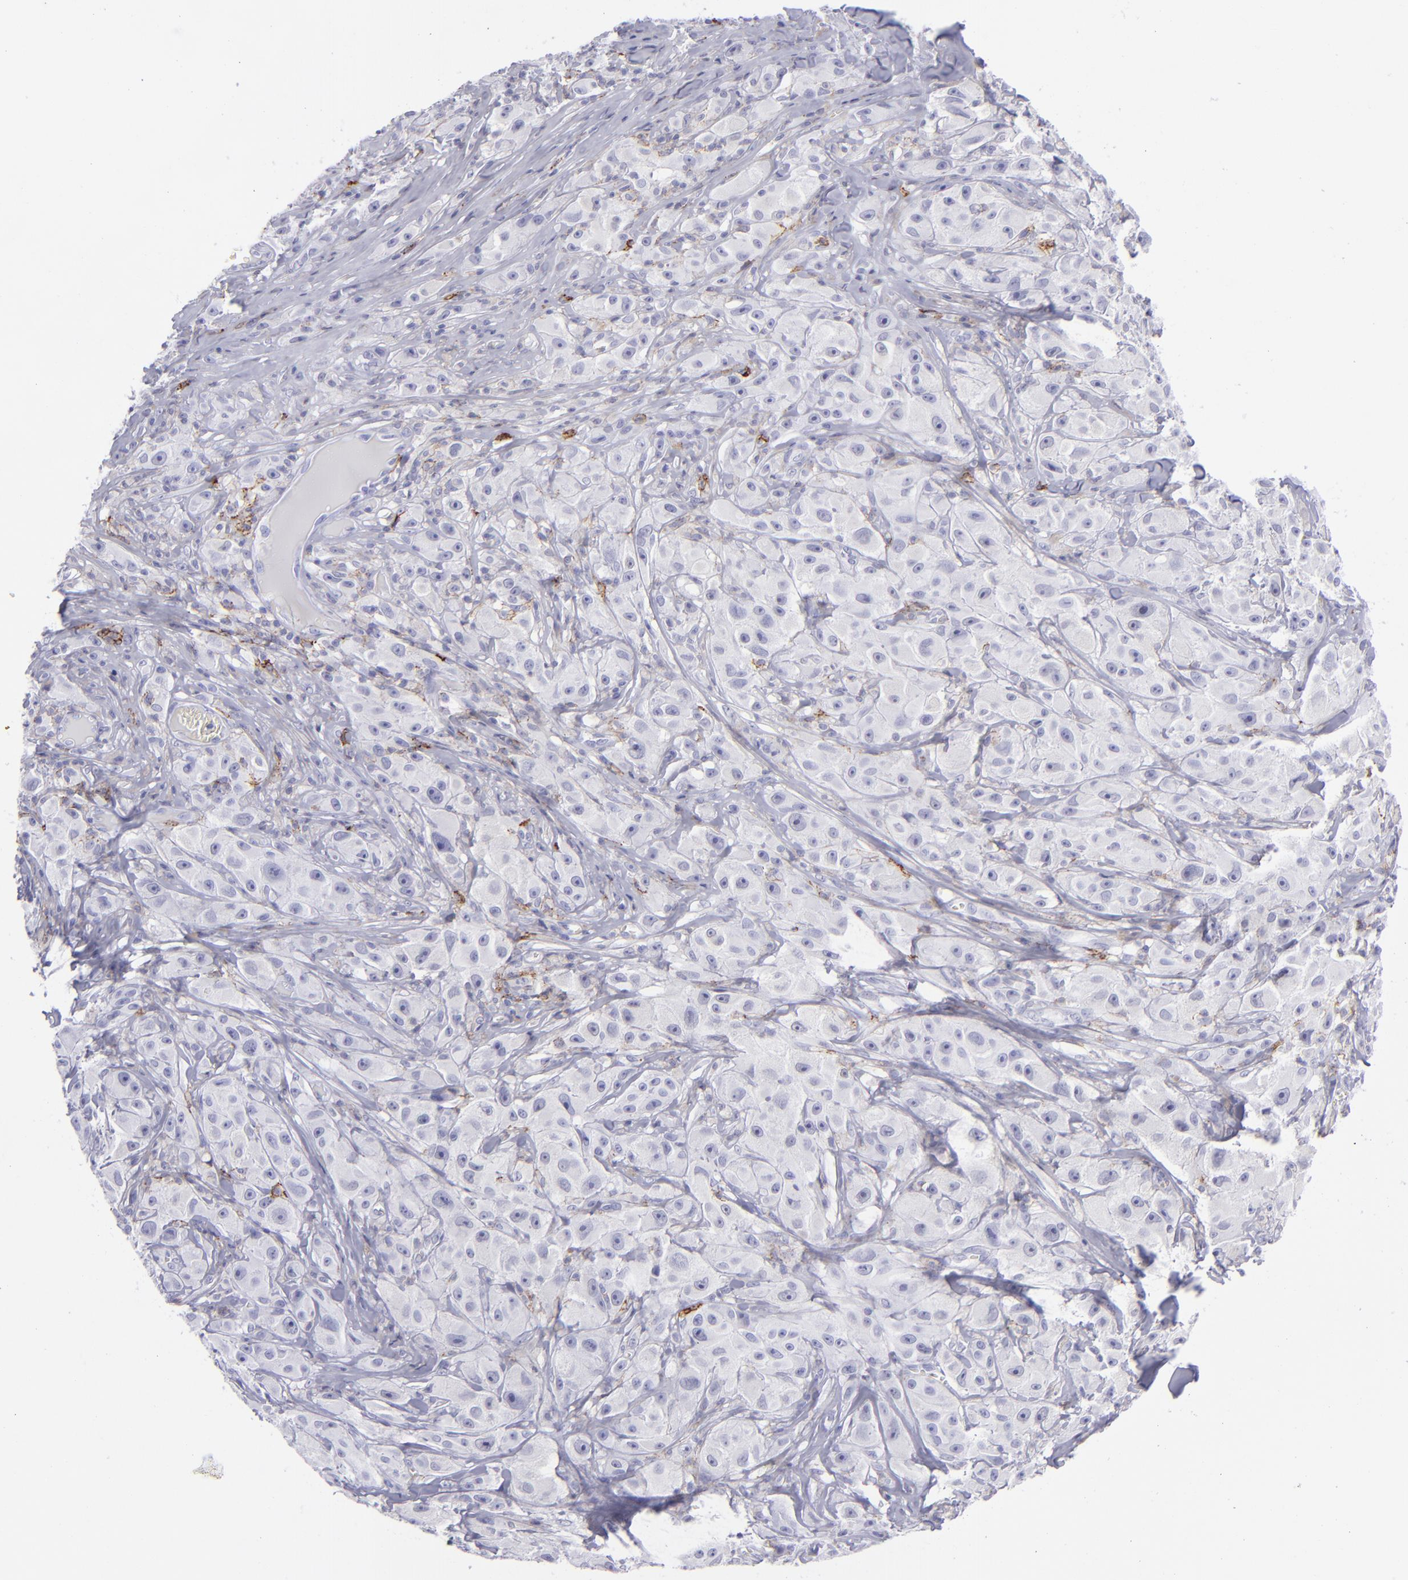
{"staining": {"intensity": "negative", "quantity": "none", "location": "none"}, "tissue": "melanoma", "cell_type": "Tumor cells", "image_type": "cancer", "snomed": [{"axis": "morphology", "description": "Malignant melanoma, NOS"}, {"axis": "topography", "description": "Skin"}], "caption": "IHC of melanoma shows no positivity in tumor cells.", "gene": "SELPLG", "patient": {"sex": "male", "age": 56}}